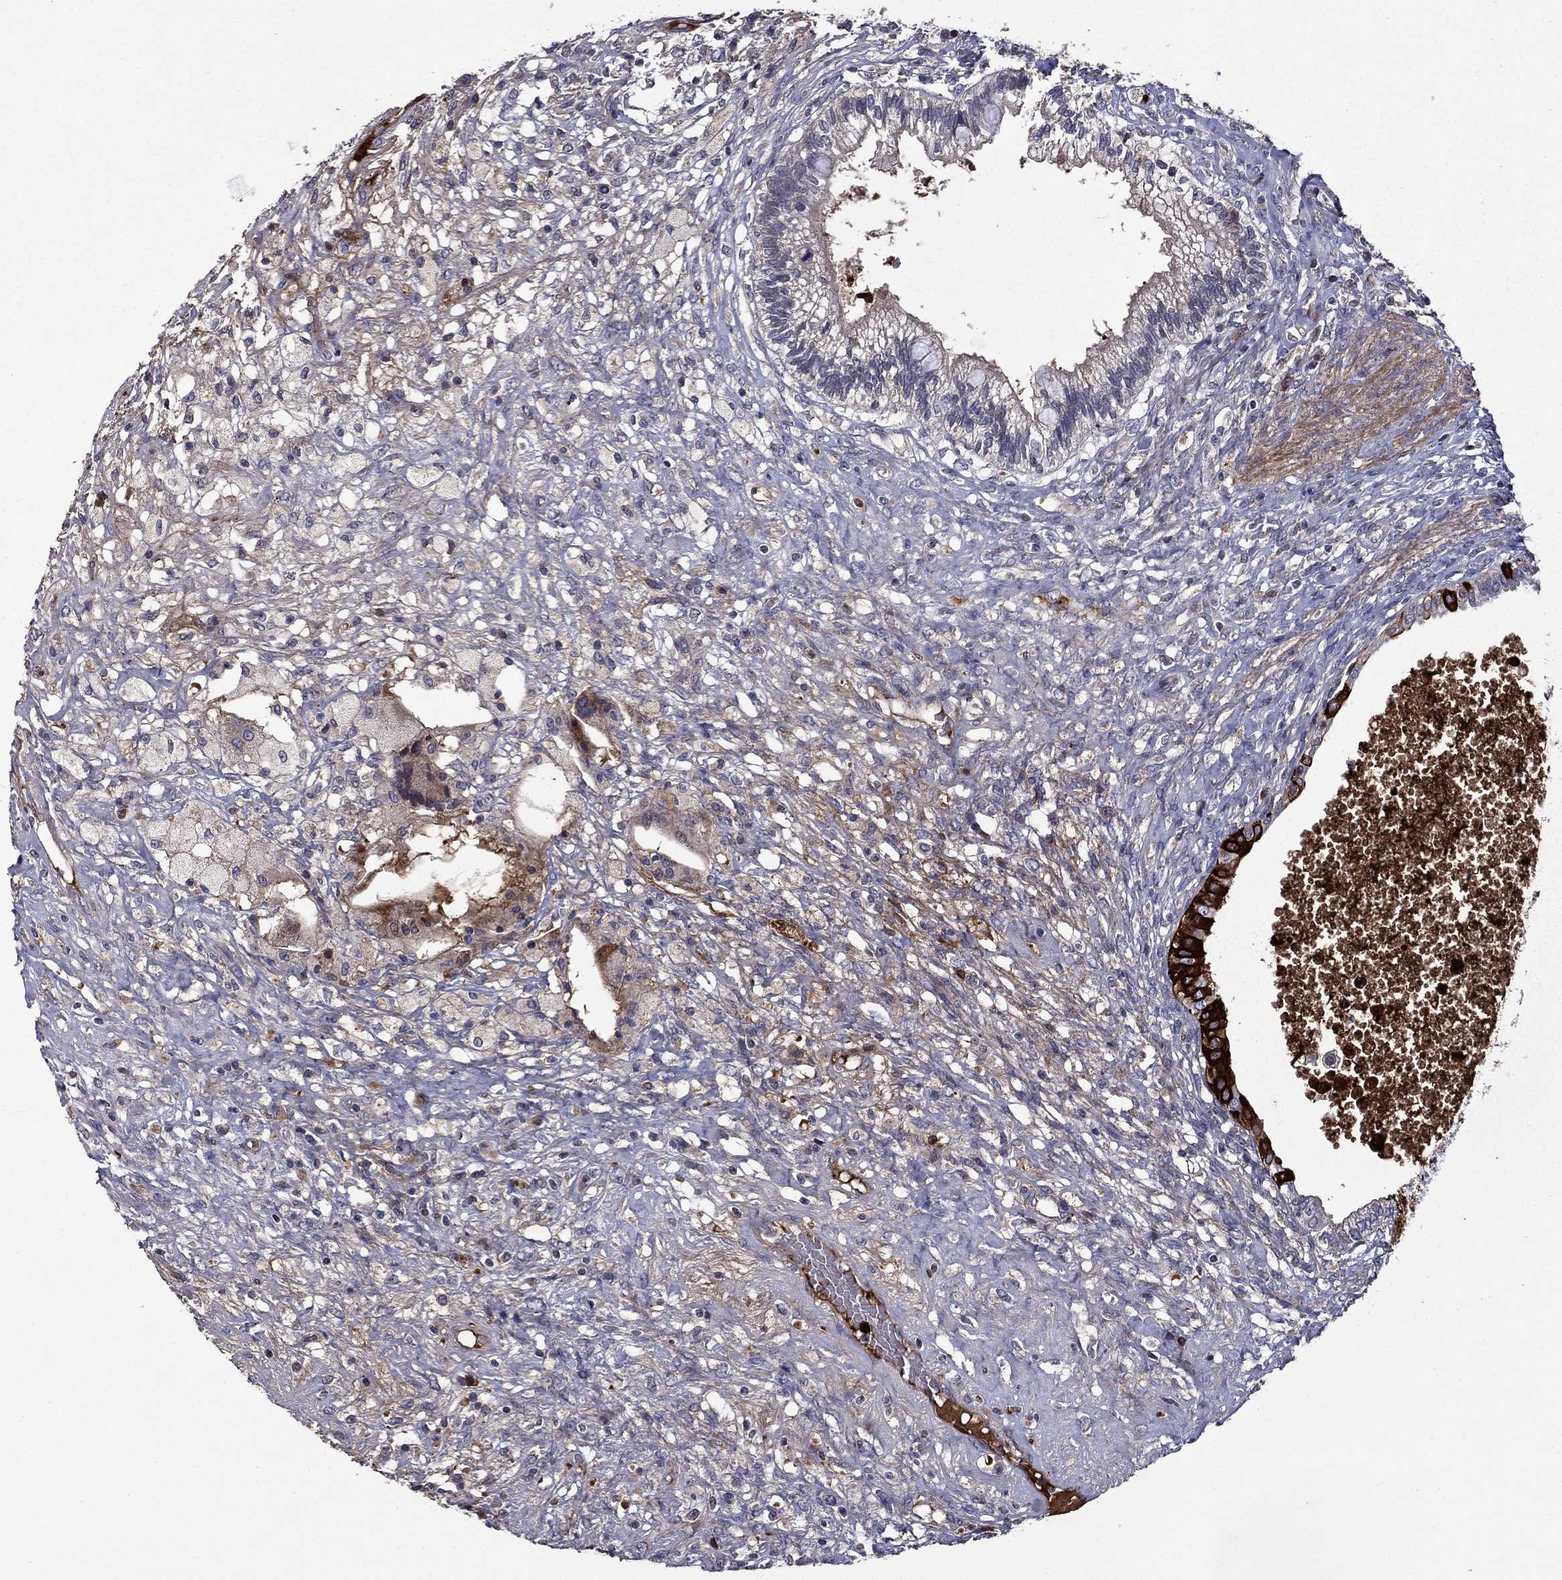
{"staining": {"intensity": "negative", "quantity": "none", "location": "none"}, "tissue": "testis cancer", "cell_type": "Tumor cells", "image_type": "cancer", "snomed": [{"axis": "morphology", "description": "Seminoma, NOS"}, {"axis": "morphology", "description": "Carcinoma, Embryonal, NOS"}, {"axis": "topography", "description": "Testis"}], "caption": "This is a image of immunohistochemistry staining of testis cancer (embryonal carcinoma), which shows no expression in tumor cells.", "gene": "SATB1", "patient": {"sex": "male", "age": 41}}